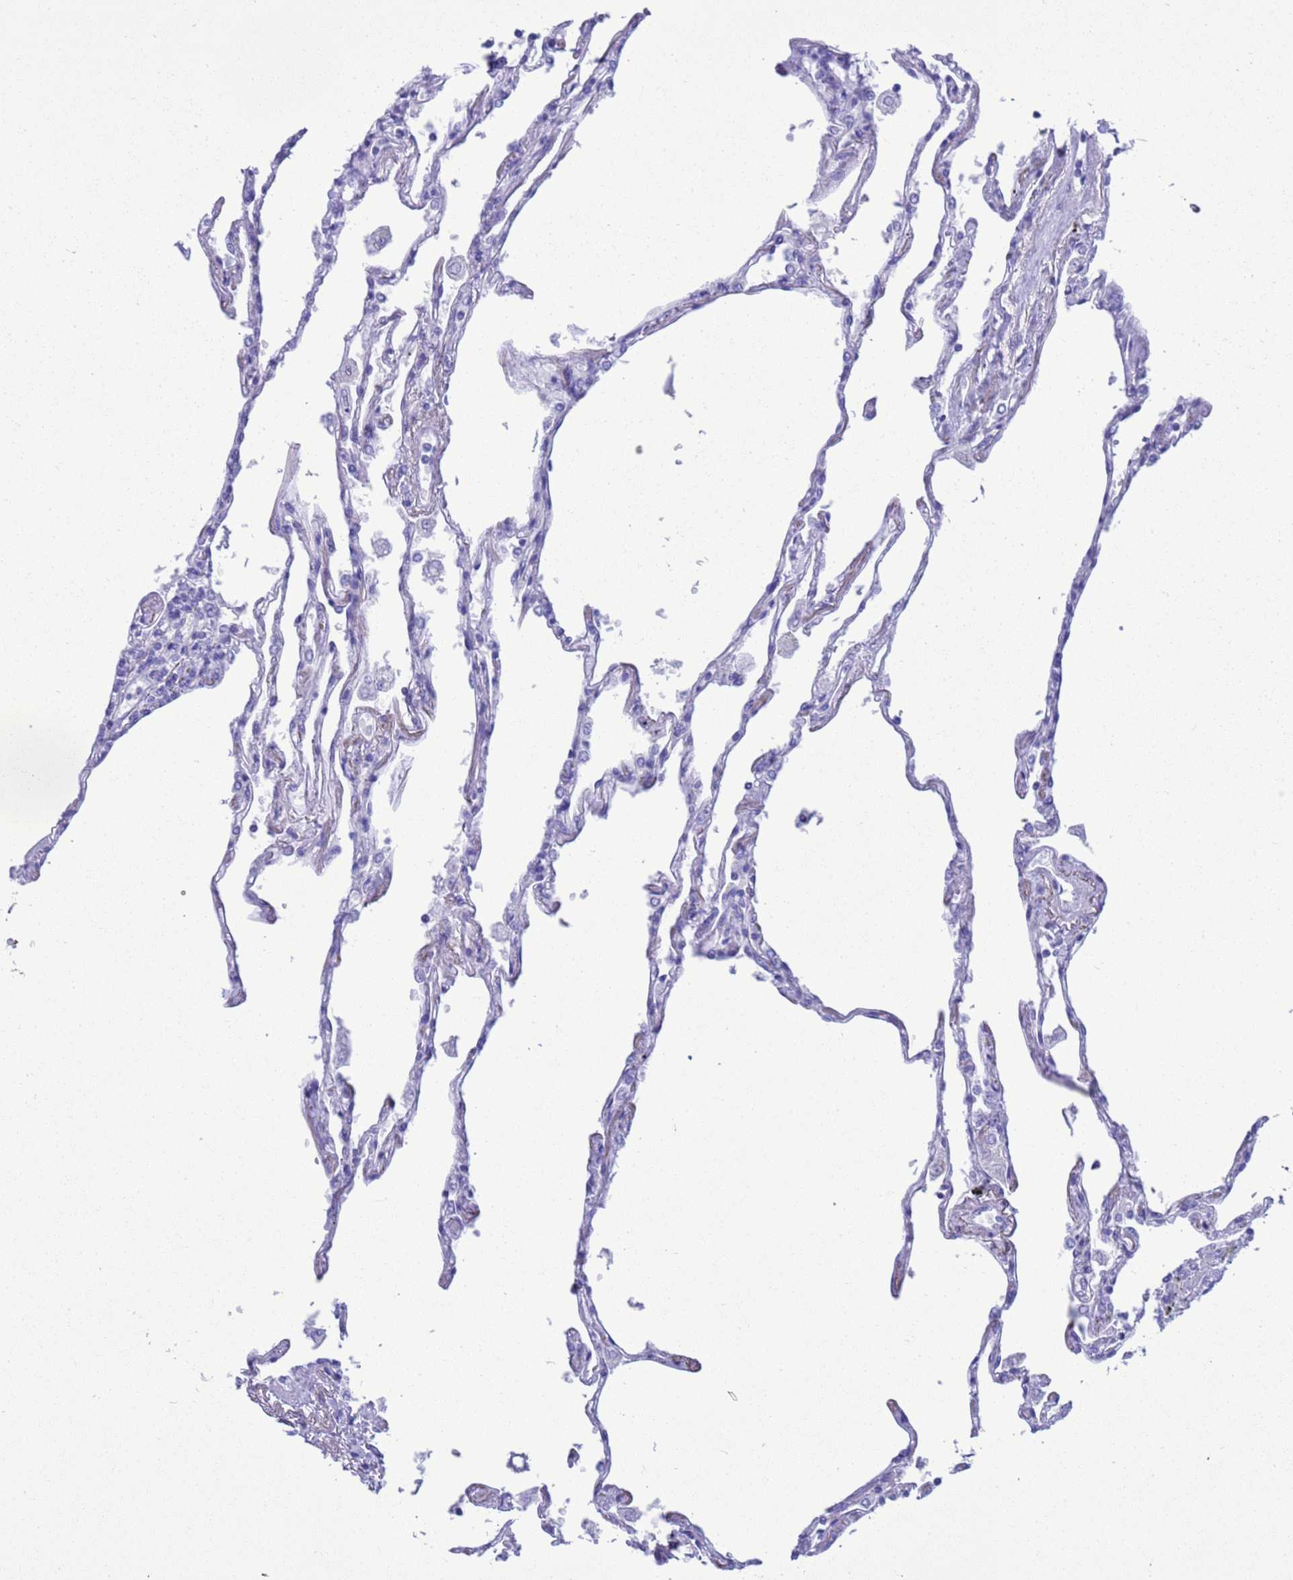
{"staining": {"intensity": "negative", "quantity": "none", "location": "none"}, "tissue": "lung", "cell_type": "Alveolar cells", "image_type": "normal", "snomed": [{"axis": "morphology", "description": "Normal tissue, NOS"}, {"axis": "topography", "description": "Lung"}], "caption": "Immunohistochemistry of benign human lung exhibits no expression in alveolar cells. The staining was performed using DAB (3,3'-diaminobenzidine) to visualize the protein expression in brown, while the nuclei were stained in blue with hematoxylin (Magnification: 20x).", "gene": "GSTM1", "patient": {"sex": "female", "age": 67}}